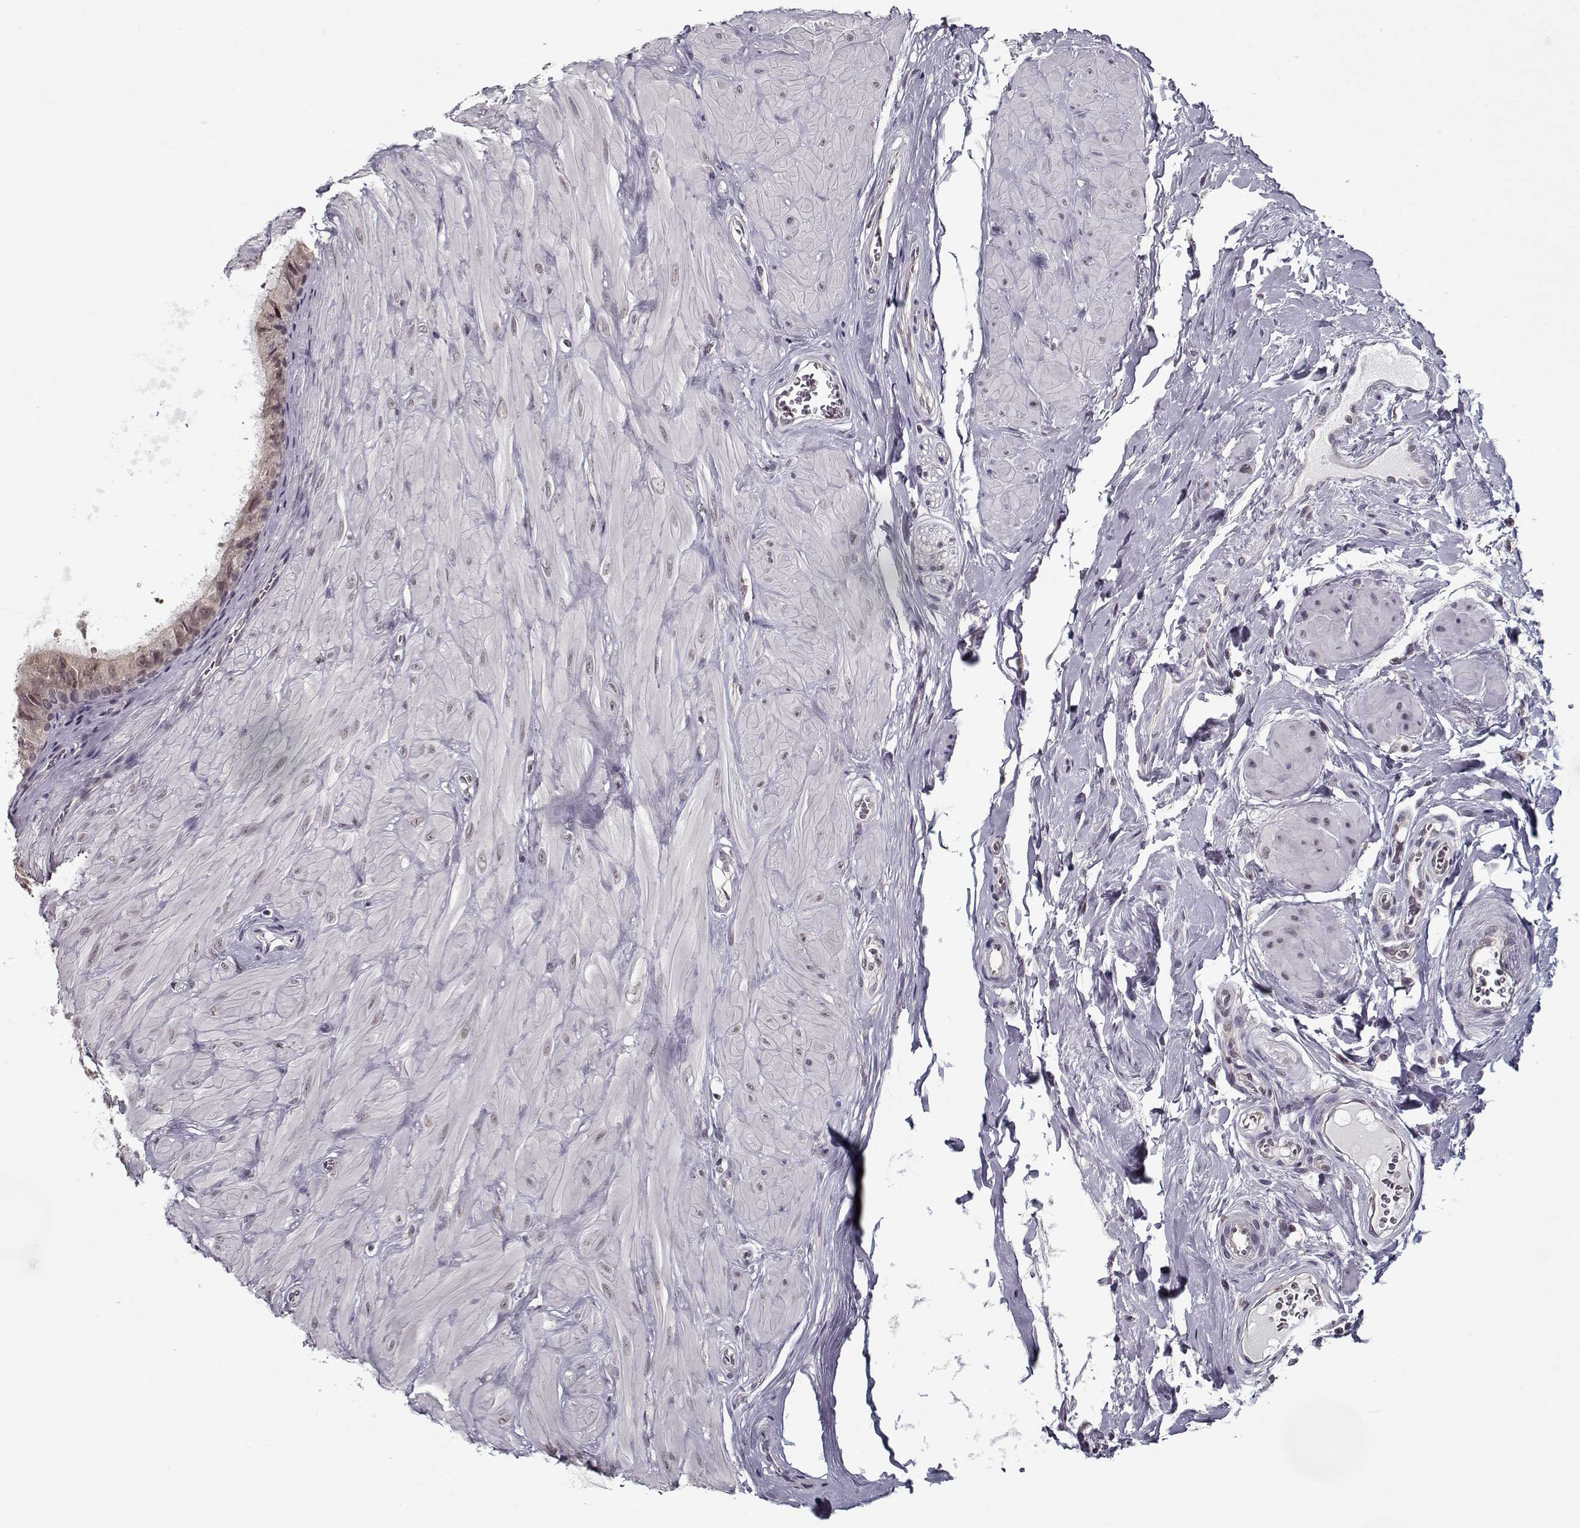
{"staining": {"intensity": "negative", "quantity": "none", "location": "none"}, "tissue": "epididymis", "cell_type": "Glandular cells", "image_type": "normal", "snomed": [{"axis": "morphology", "description": "Normal tissue, NOS"}, {"axis": "topography", "description": "Epididymis"}], "caption": "DAB (3,3'-diaminobenzidine) immunohistochemical staining of unremarkable human epididymis demonstrates no significant expression in glandular cells.", "gene": "TESPA1", "patient": {"sex": "male", "age": 37}}